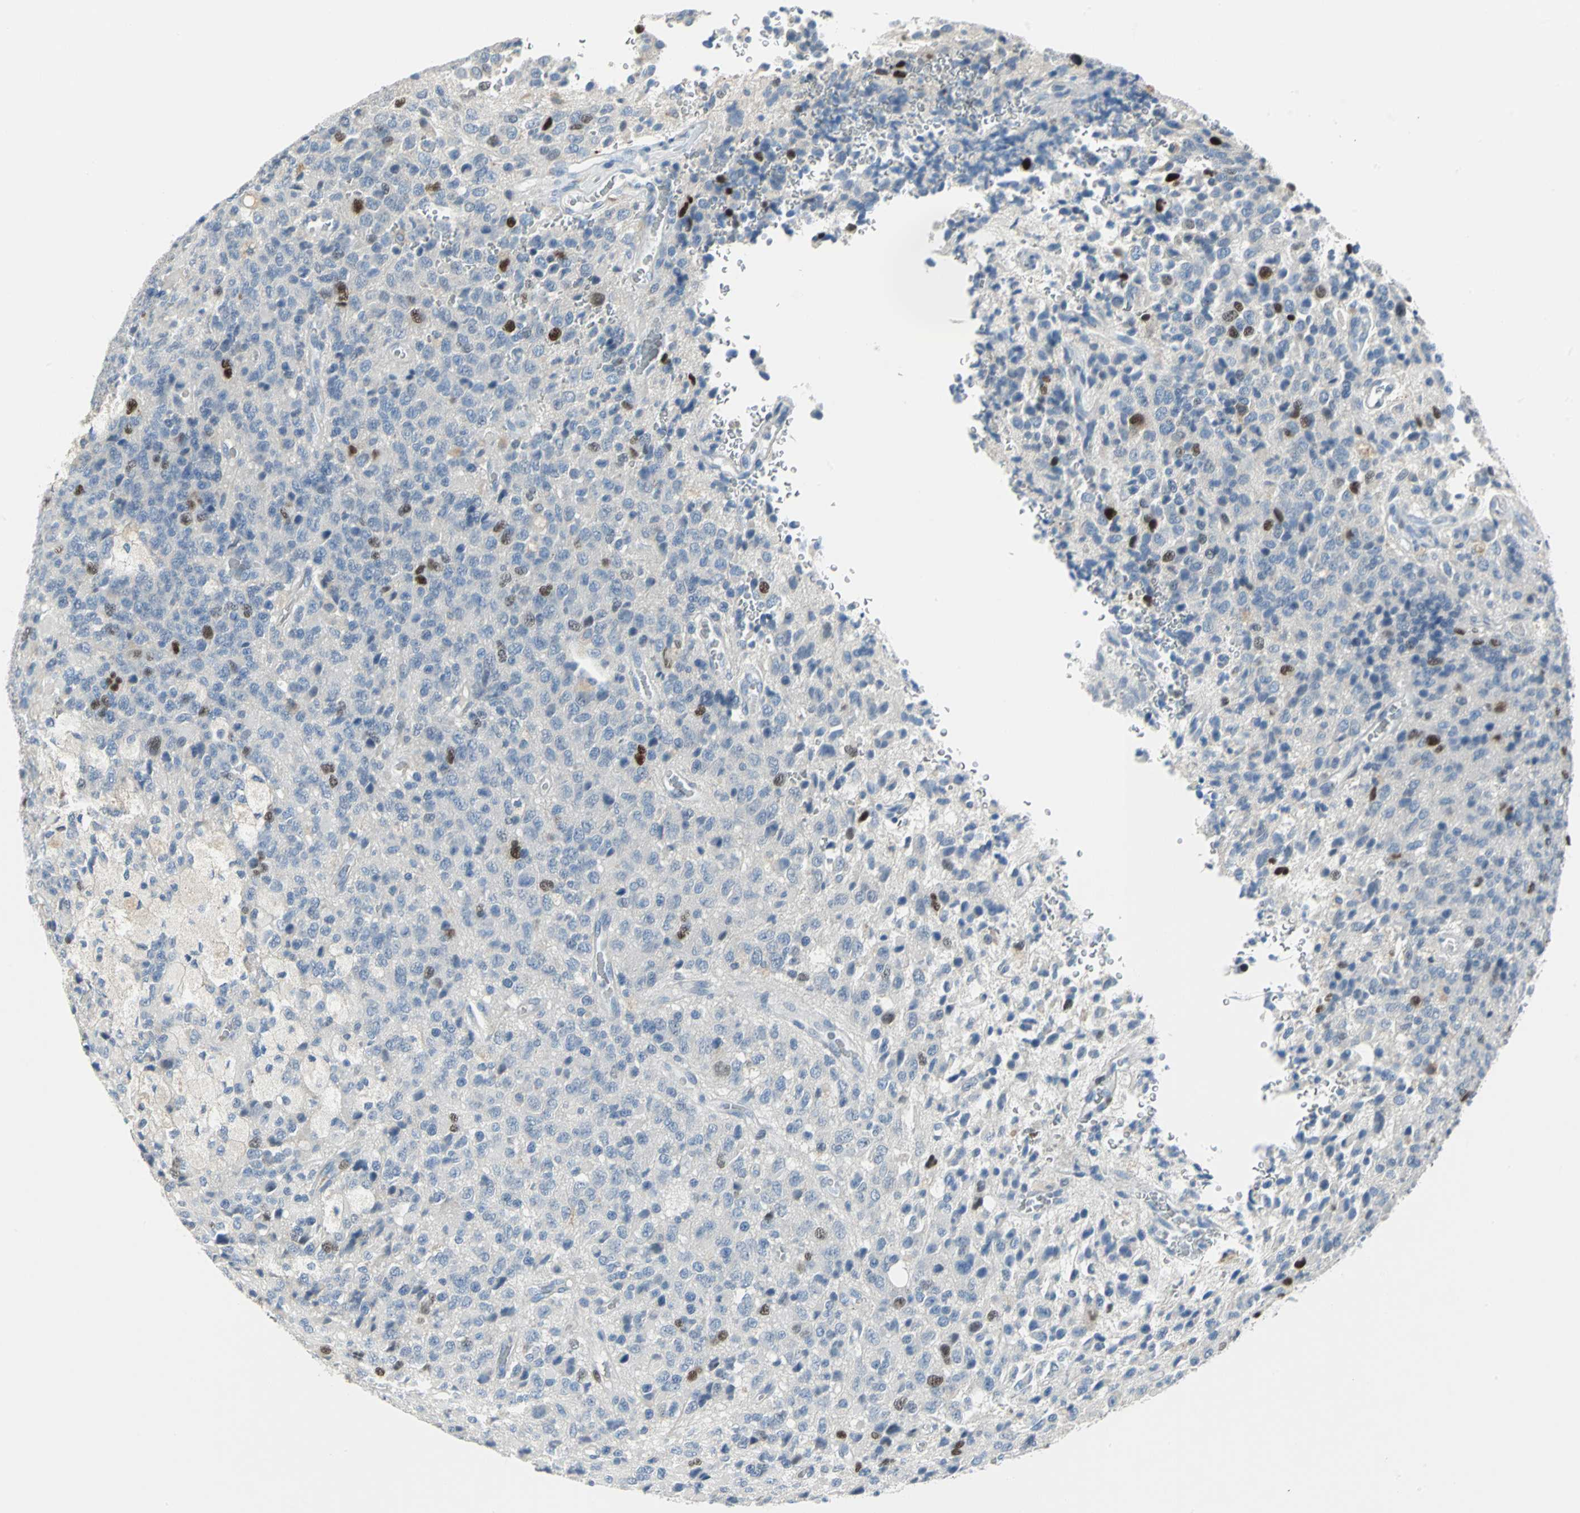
{"staining": {"intensity": "moderate", "quantity": "<25%", "location": "cytoplasmic/membranous,nuclear"}, "tissue": "glioma", "cell_type": "Tumor cells", "image_type": "cancer", "snomed": [{"axis": "morphology", "description": "Glioma, malignant, High grade"}, {"axis": "topography", "description": "pancreas cauda"}], "caption": "This is a photomicrograph of immunohistochemistry (IHC) staining of glioma, which shows moderate expression in the cytoplasmic/membranous and nuclear of tumor cells.", "gene": "MCM4", "patient": {"sex": "male", "age": 60}}